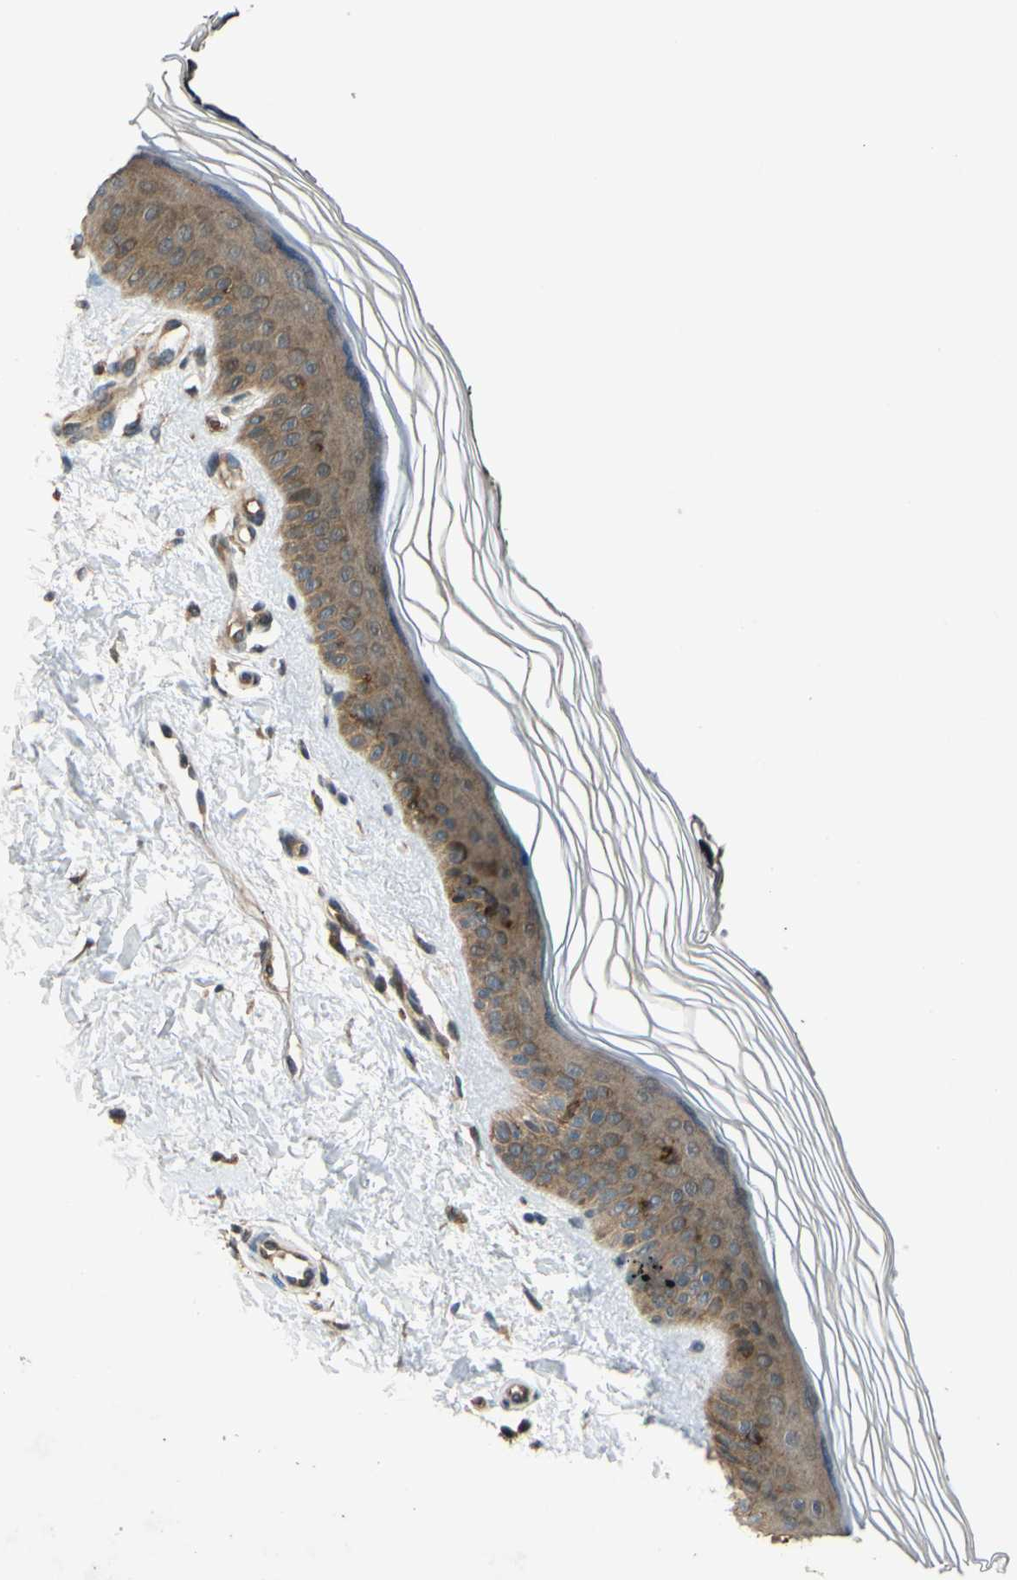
{"staining": {"intensity": "moderate", "quantity": ">75%", "location": "cytoplasmic/membranous,nuclear"}, "tissue": "skin", "cell_type": "Fibroblasts", "image_type": "normal", "snomed": [{"axis": "morphology", "description": "Normal tissue, NOS"}, {"axis": "topography", "description": "Skin"}], "caption": "DAB immunohistochemical staining of normal skin demonstrates moderate cytoplasmic/membranous,nuclear protein positivity in approximately >75% of fibroblasts. Ihc stains the protein of interest in brown and the nuclei are stained blue.", "gene": "ABCC8", "patient": {"sex": "female", "age": 19}}